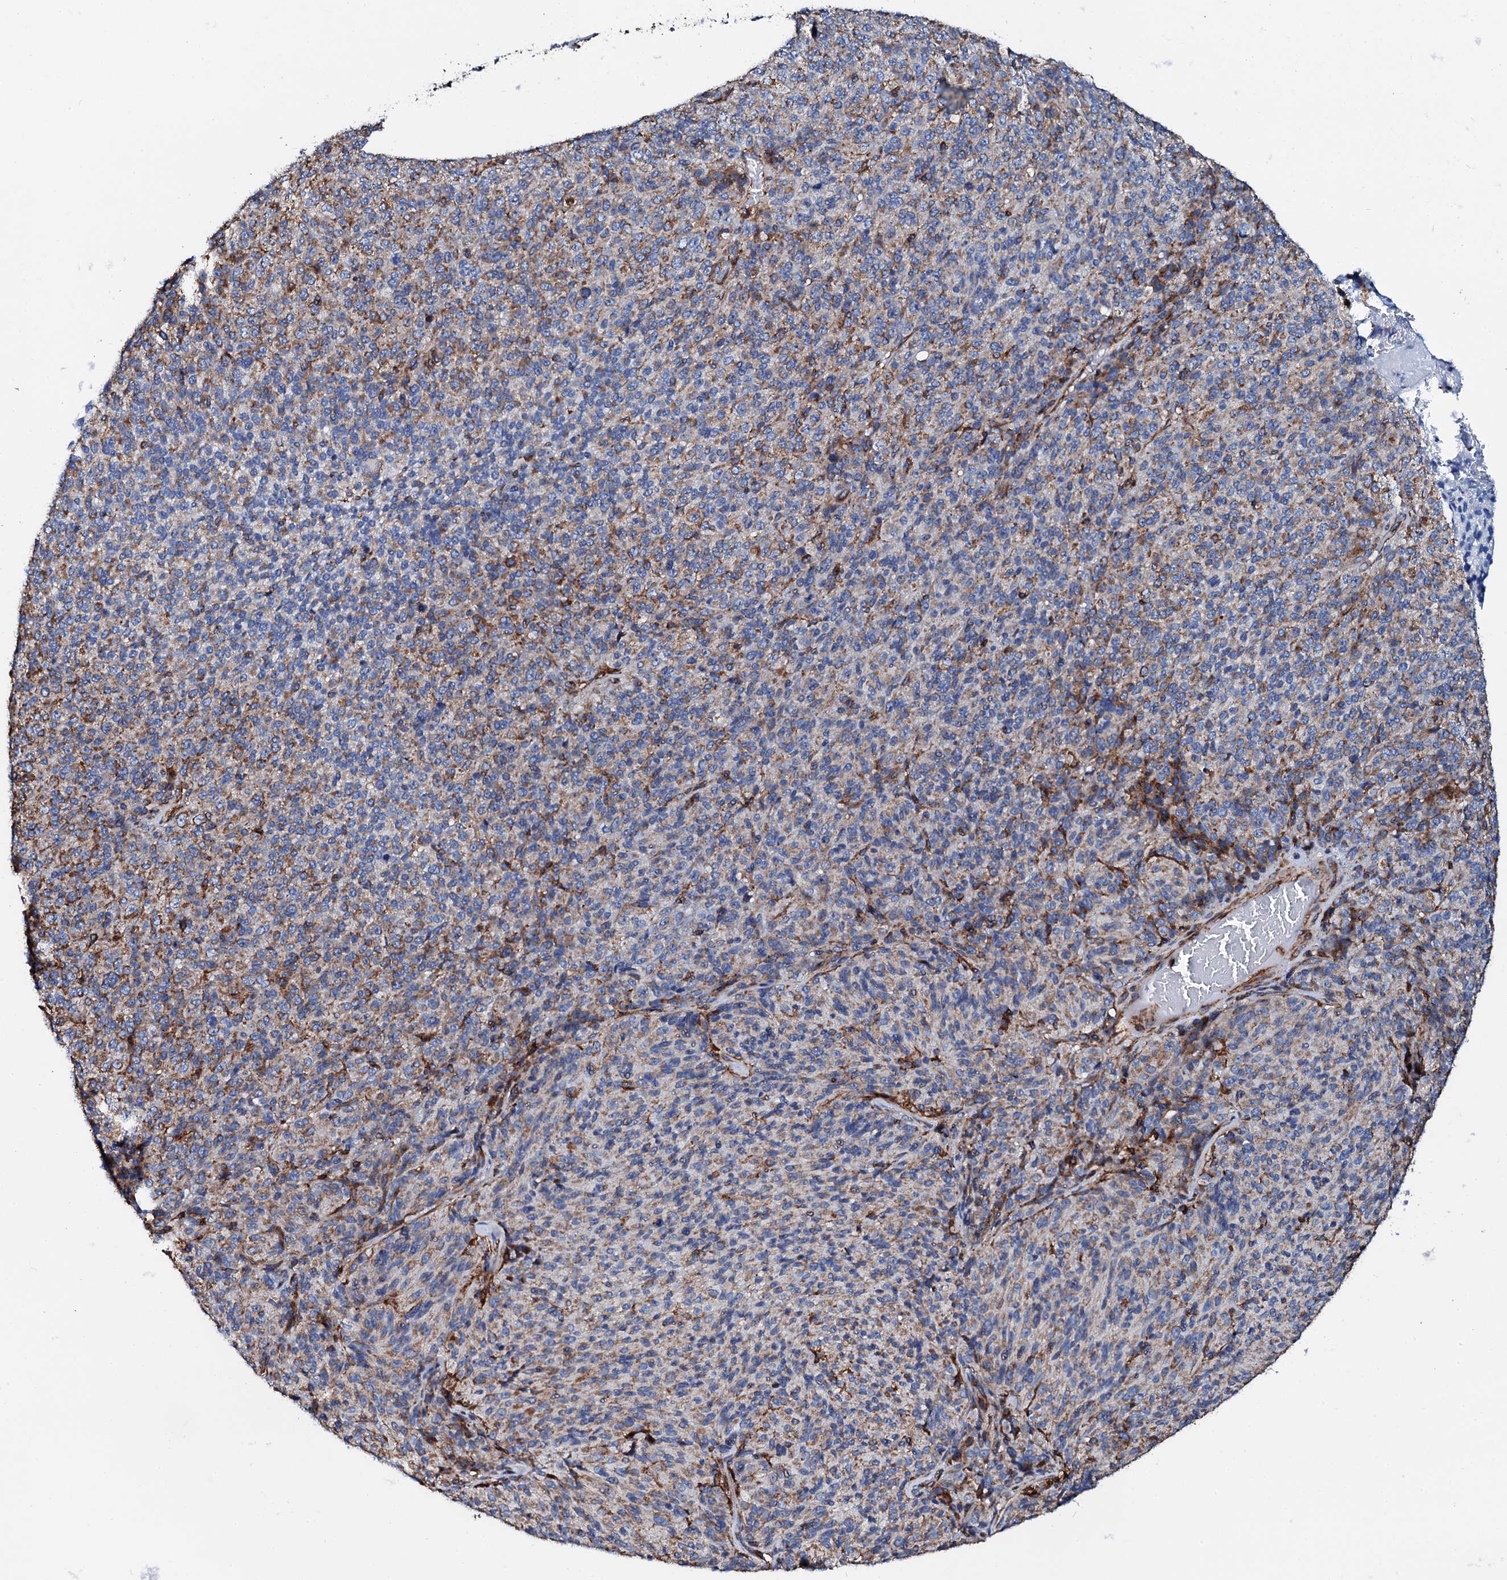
{"staining": {"intensity": "weak", "quantity": "25%-75%", "location": "cytoplasmic/membranous"}, "tissue": "melanoma", "cell_type": "Tumor cells", "image_type": "cancer", "snomed": [{"axis": "morphology", "description": "Malignant melanoma, Metastatic site"}, {"axis": "topography", "description": "Brain"}], "caption": "DAB (3,3'-diaminobenzidine) immunohistochemical staining of melanoma shows weak cytoplasmic/membranous protein staining in approximately 25%-75% of tumor cells.", "gene": "INTS10", "patient": {"sex": "female", "age": 56}}